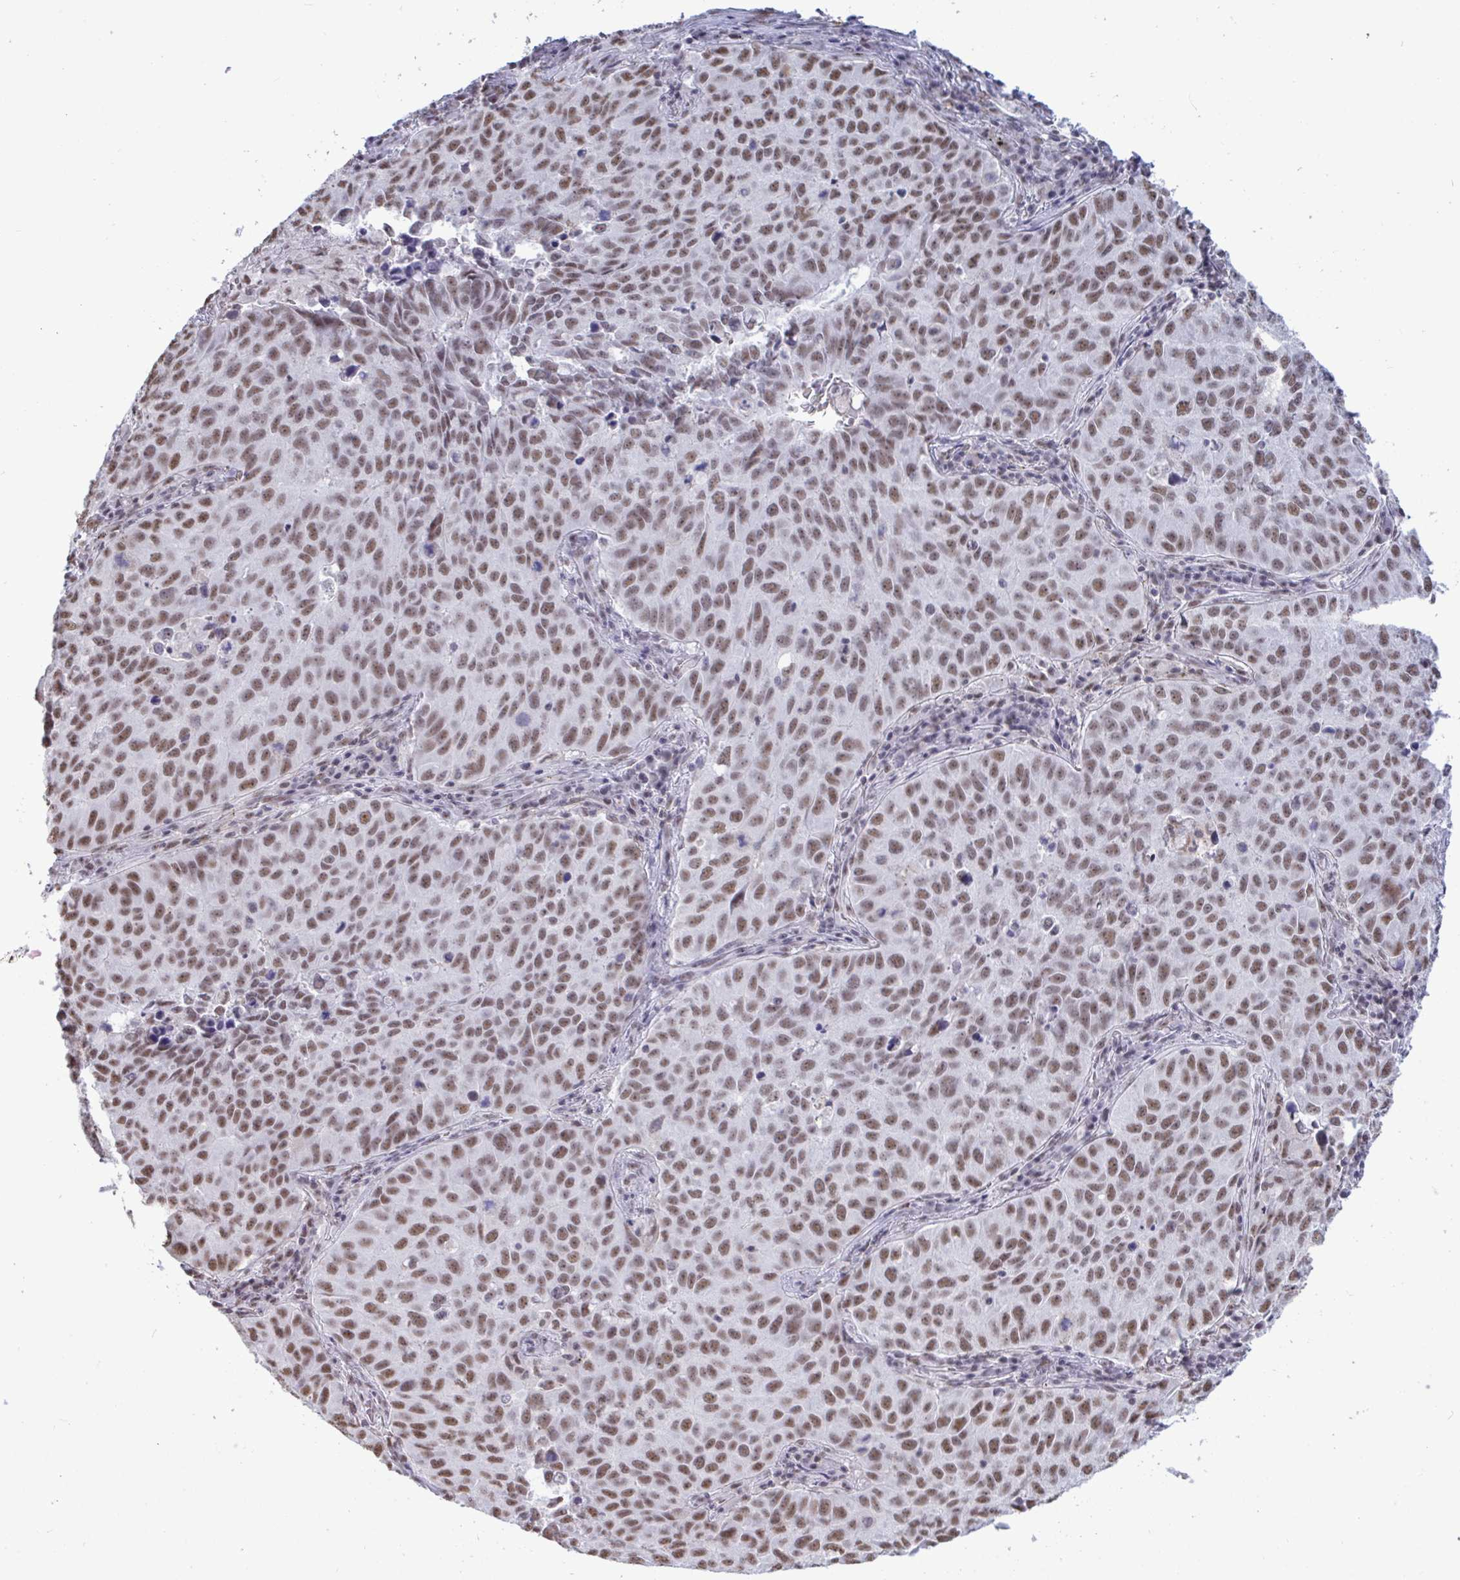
{"staining": {"intensity": "moderate", "quantity": ">75%", "location": "nuclear"}, "tissue": "lung cancer", "cell_type": "Tumor cells", "image_type": "cancer", "snomed": [{"axis": "morphology", "description": "Adenocarcinoma, NOS"}, {"axis": "topography", "description": "Lung"}], "caption": "Immunohistochemistry (DAB) staining of human lung cancer reveals moderate nuclear protein expression in approximately >75% of tumor cells.", "gene": "PUF60", "patient": {"sex": "female", "age": 50}}